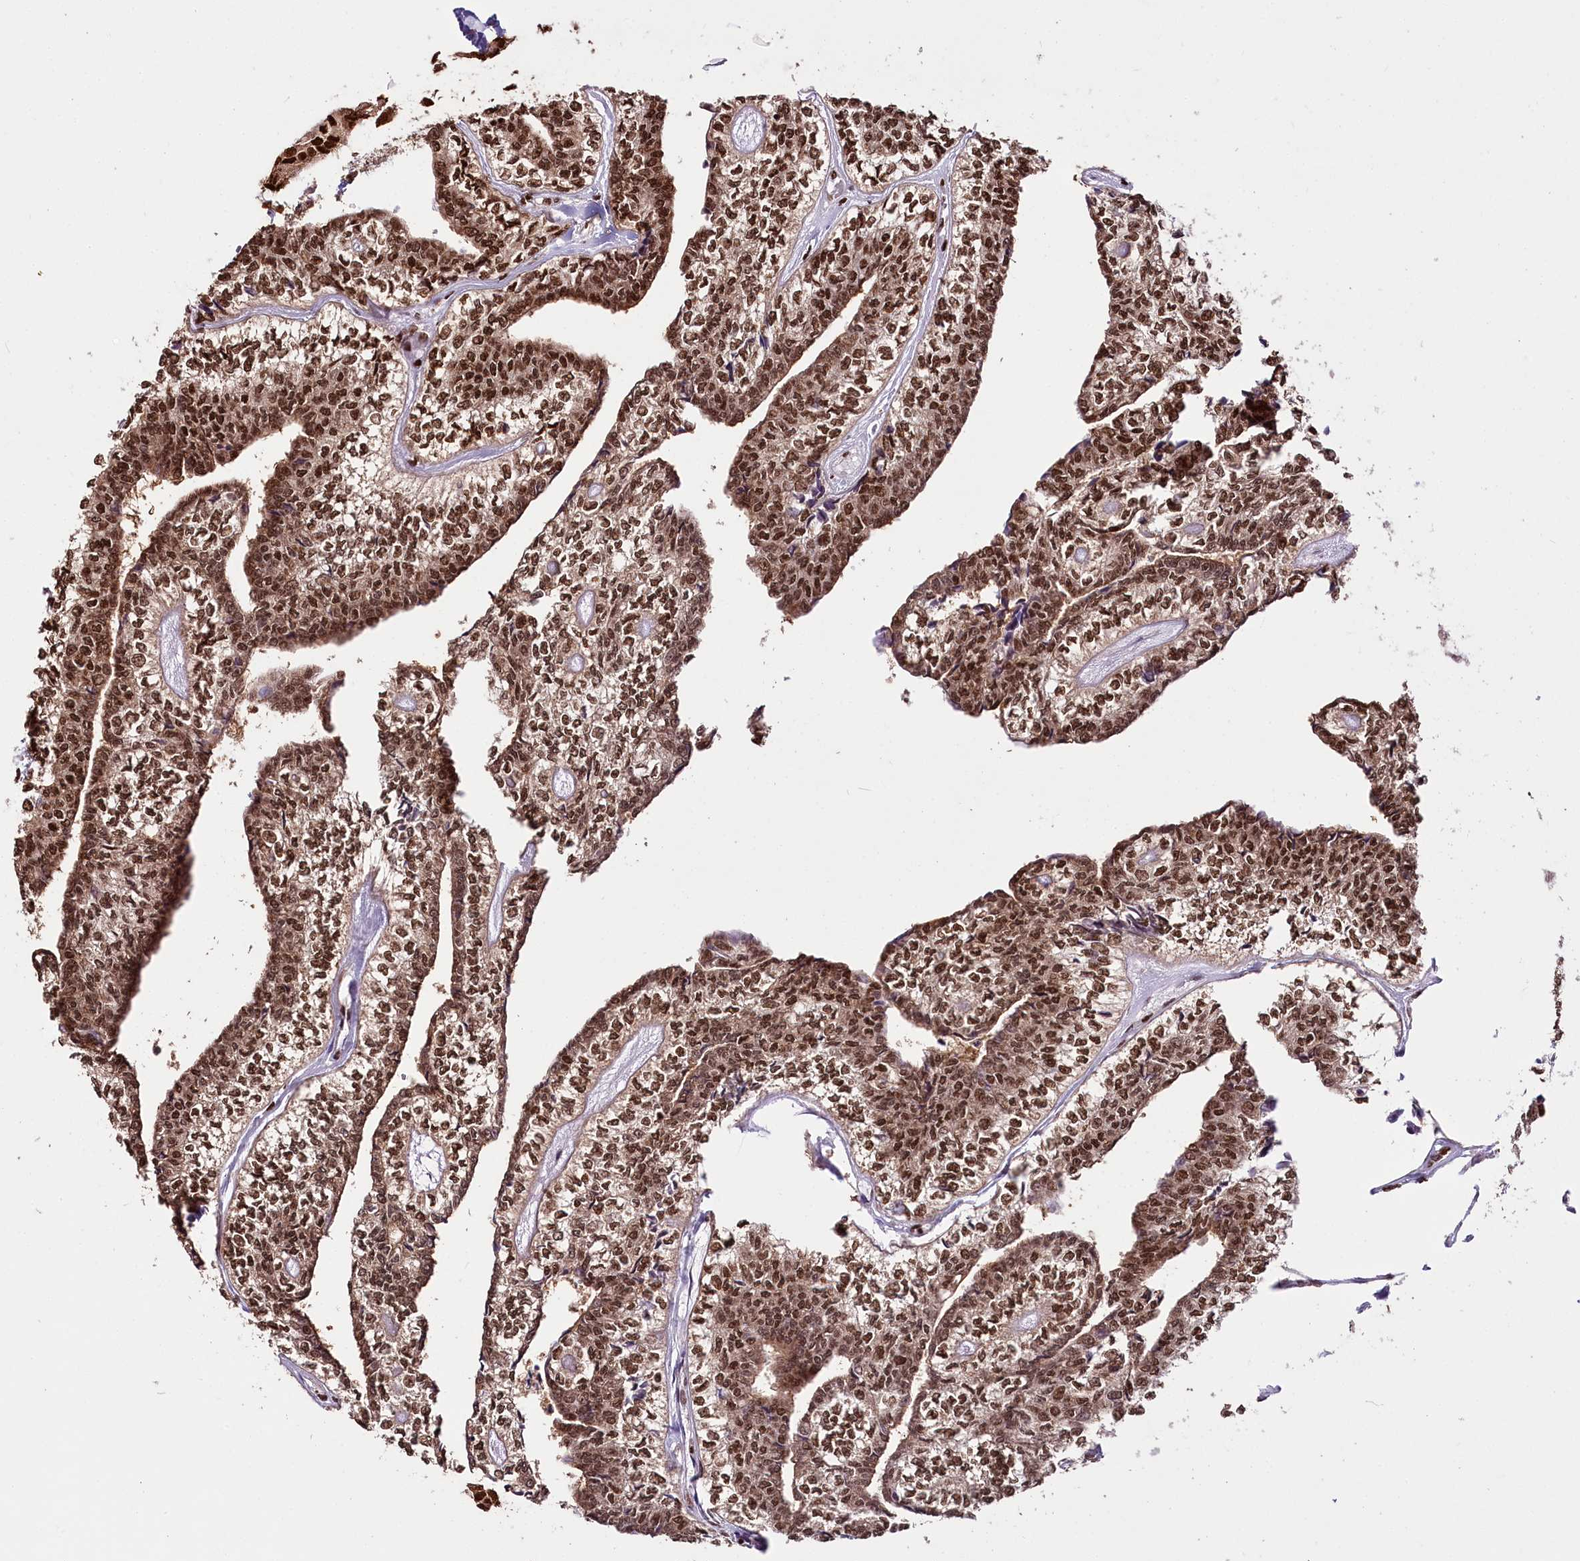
{"staining": {"intensity": "strong", "quantity": ">75%", "location": "nuclear"}, "tissue": "head and neck cancer", "cell_type": "Tumor cells", "image_type": "cancer", "snomed": [{"axis": "morphology", "description": "Adenocarcinoma, NOS"}, {"axis": "topography", "description": "Head-Neck"}], "caption": "Immunohistochemical staining of human head and neck adenocarcinoma demonstrates high levels of strong nuclear expression in about >75% of tumor cells. Nuclei are stained in blue.", "gene": "SMARCE1", "patient": {"sex": "female", "age": 73}}